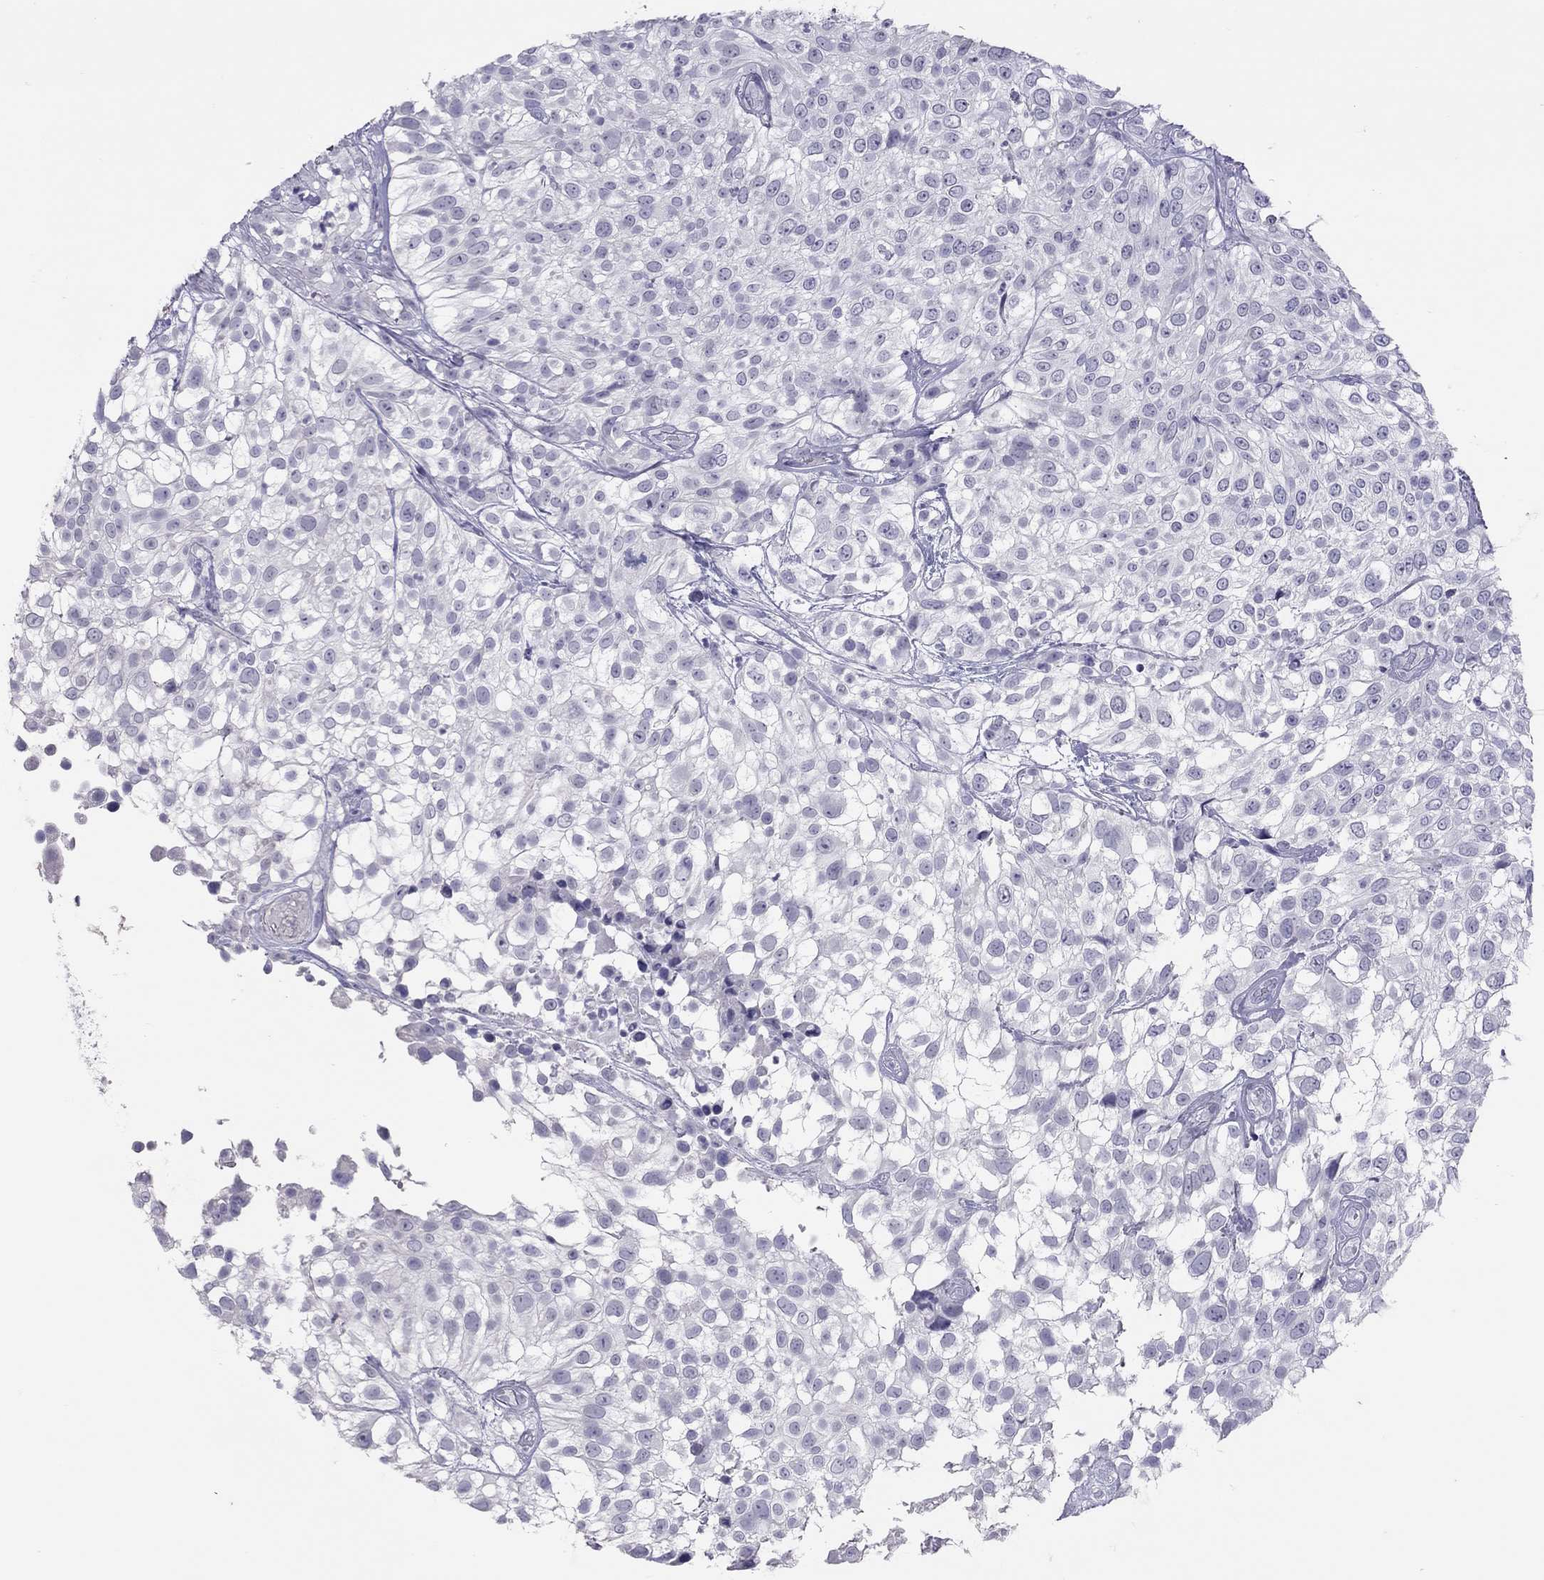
{"staining": {"intensity": "negative", "quantity": "none", "location": "none"}, "tissue": "urothelial cancer", "cell_type": "Tumor cells", "image_type": "cancer", "snomed": [{"axis": "morphology", "description": "Urothelial carcinoma, High grade"}, {"axis": "topography", "description": "Urinary bladder"}], "caption": "Immunohistochemistry (IHC) micrograph of neoplastic tissue: high-grade urothelial carcinoma stained with DAB (3,3'-diaminobenzidine) shows no significant protein positivity in tumor cells.", "gene": "MUC16", "patient": {"sex": "male", "age": 56}}